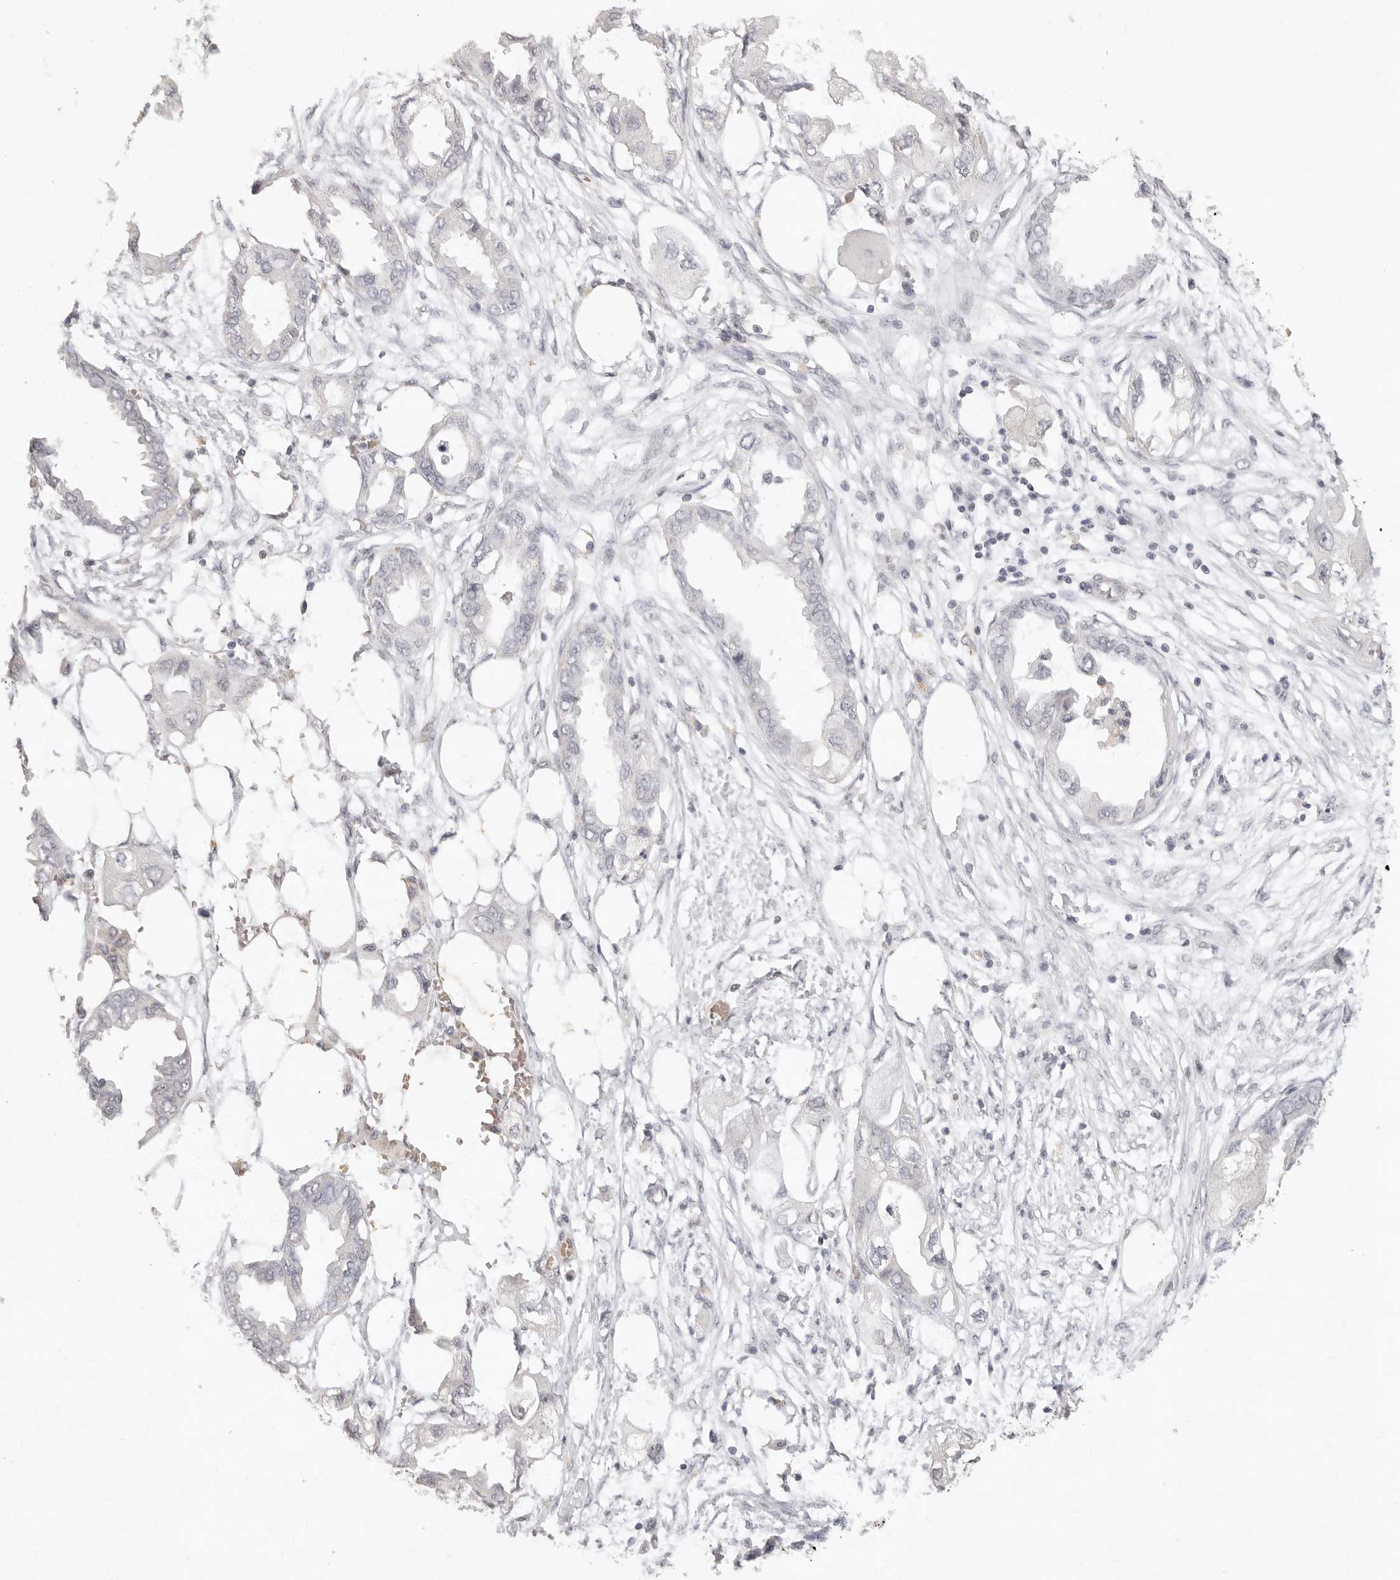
{"staining": {"intensity": "negative", "quantity": "none", "location": "none"}, "tissue": "endometrial cancer", "cell_type": "Tumor cells", "image_type": "cancer", "snomed": [{"axis": "morphology", "description": "Adenocarcinoma, NOS"}, {"axis": "morphology", "description": "Adenocarcinoma, metastatic, NOS"}, {"axis": "topography", "description": "Adipose tissue"}, {"axis": "topography", "description": "Endometrium"}], "caption": "Histopathology image shows no protein staining in tumor cells of endometrial cancer (adenocarcinoma) tissue.", "gene": "NIBAN1", "patient": {"sex": "female", "age": 67}}